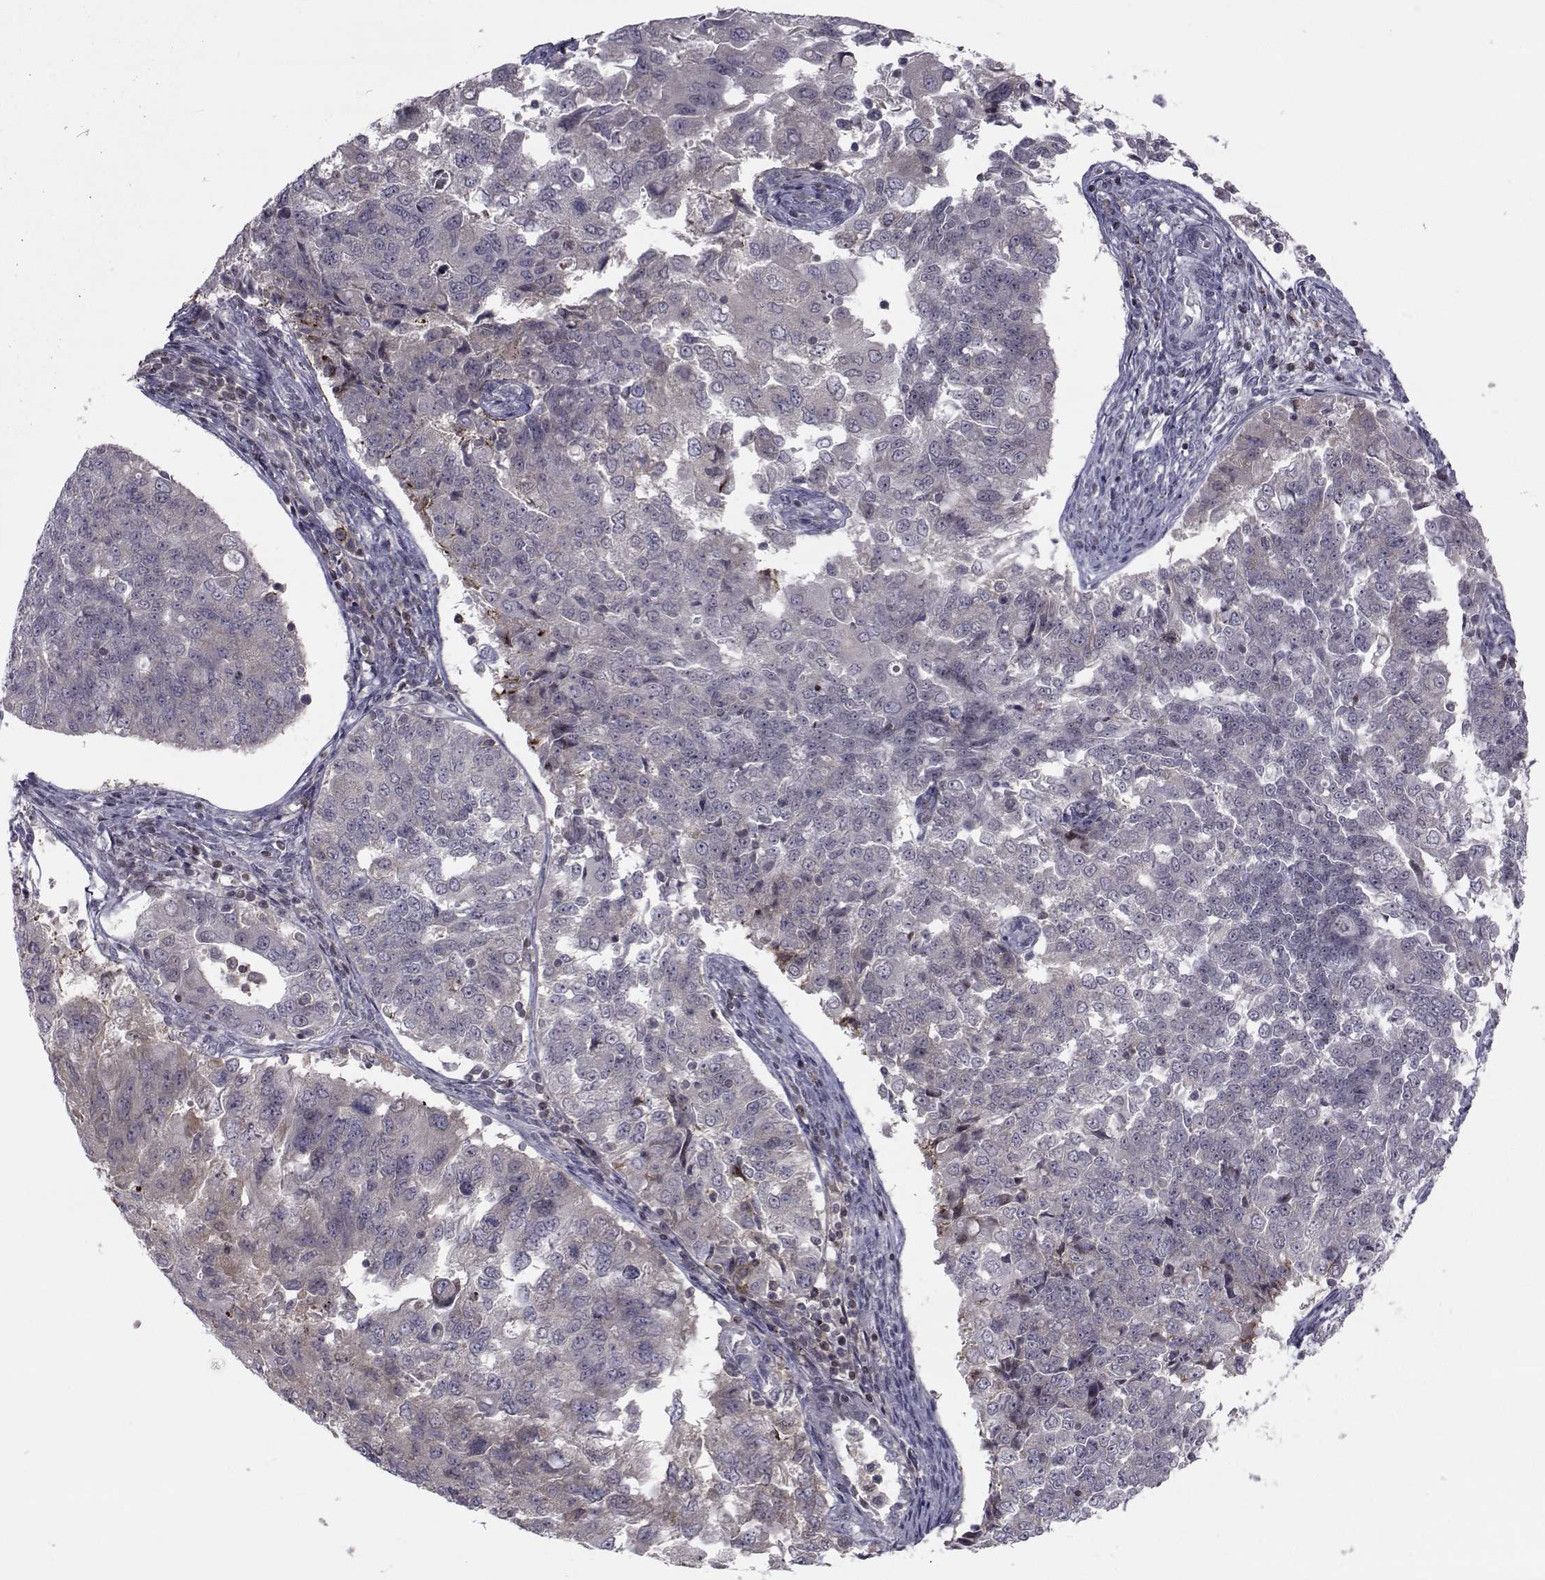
{"staining": {"intensity": "weak", "quantity": "<25%", "location": "cytoplasmic/membranous"}, "tissue": "endometrial cancer", "cell_type": "Tumor cells", "image_type": "cancer", "snomed": [{"axis": "morphology", "description": "Adenocarcinoma, NOS"}, {"axis": "topography", "description": "Endometrium"}], "caption": "Human endometrial cancer stained for a protein using IHC exhibits no expression in tumor cells.", "gene": "PCP4L1", "patient": {"sex": "female", "age": 43}}